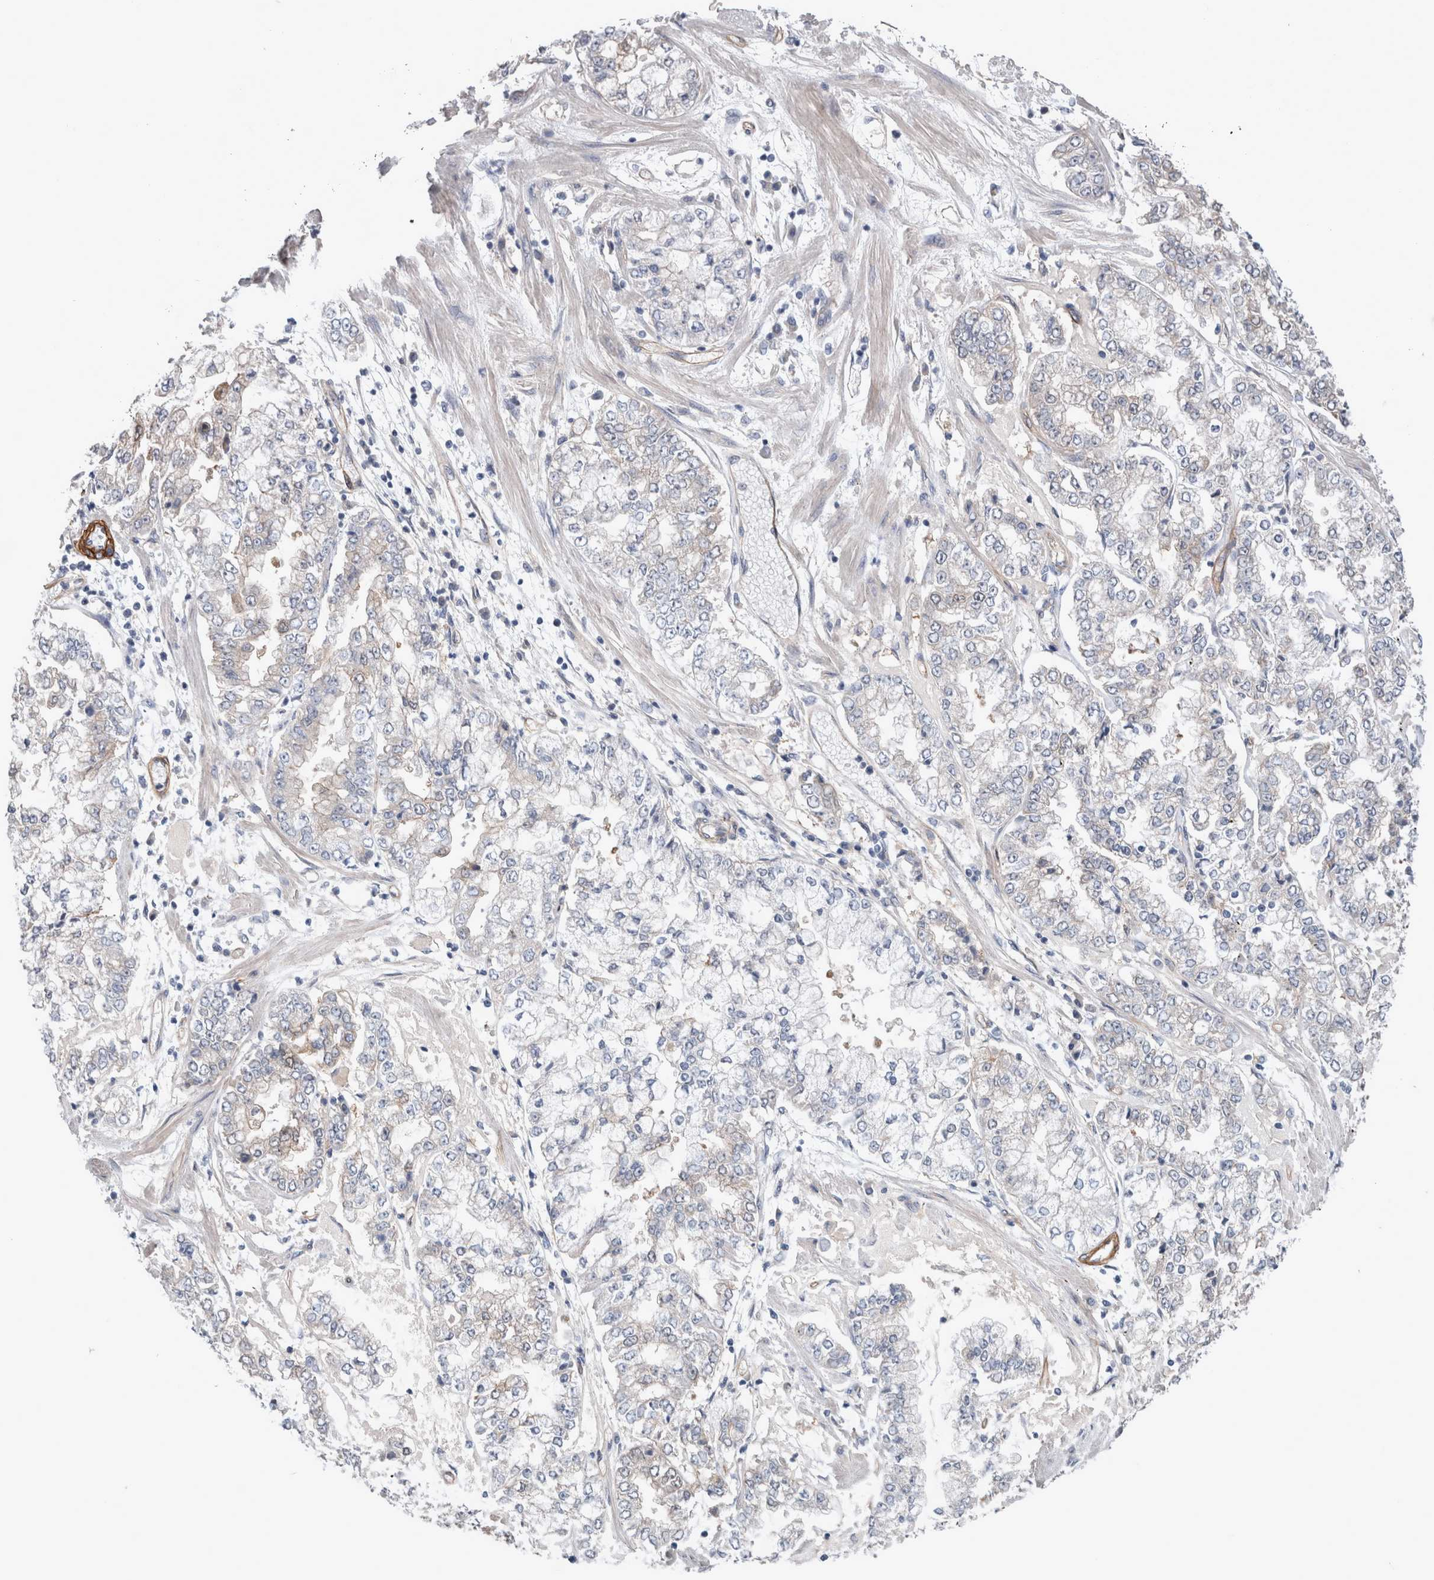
{"staining": {"intensity": "weak", "quantity": "<25%", "location": "cytoplasmic/membranous"}, "tissue": "stomach cancer", "cell_type": "Tumor cells", "image_type": "cancer", "snomed": [{"axis": "morphology", "description": "Adenocarcinoma, NOS"}, {"axis": "topography", "description": "Stomach"}], "caption": "Human stomach adenocarcinoma stained for a protein using immunohistochemistry (IHC) displays no positivity in tumor cells.", "gene": "BCAM", "patient": {"sex": "male", "age": 76}}